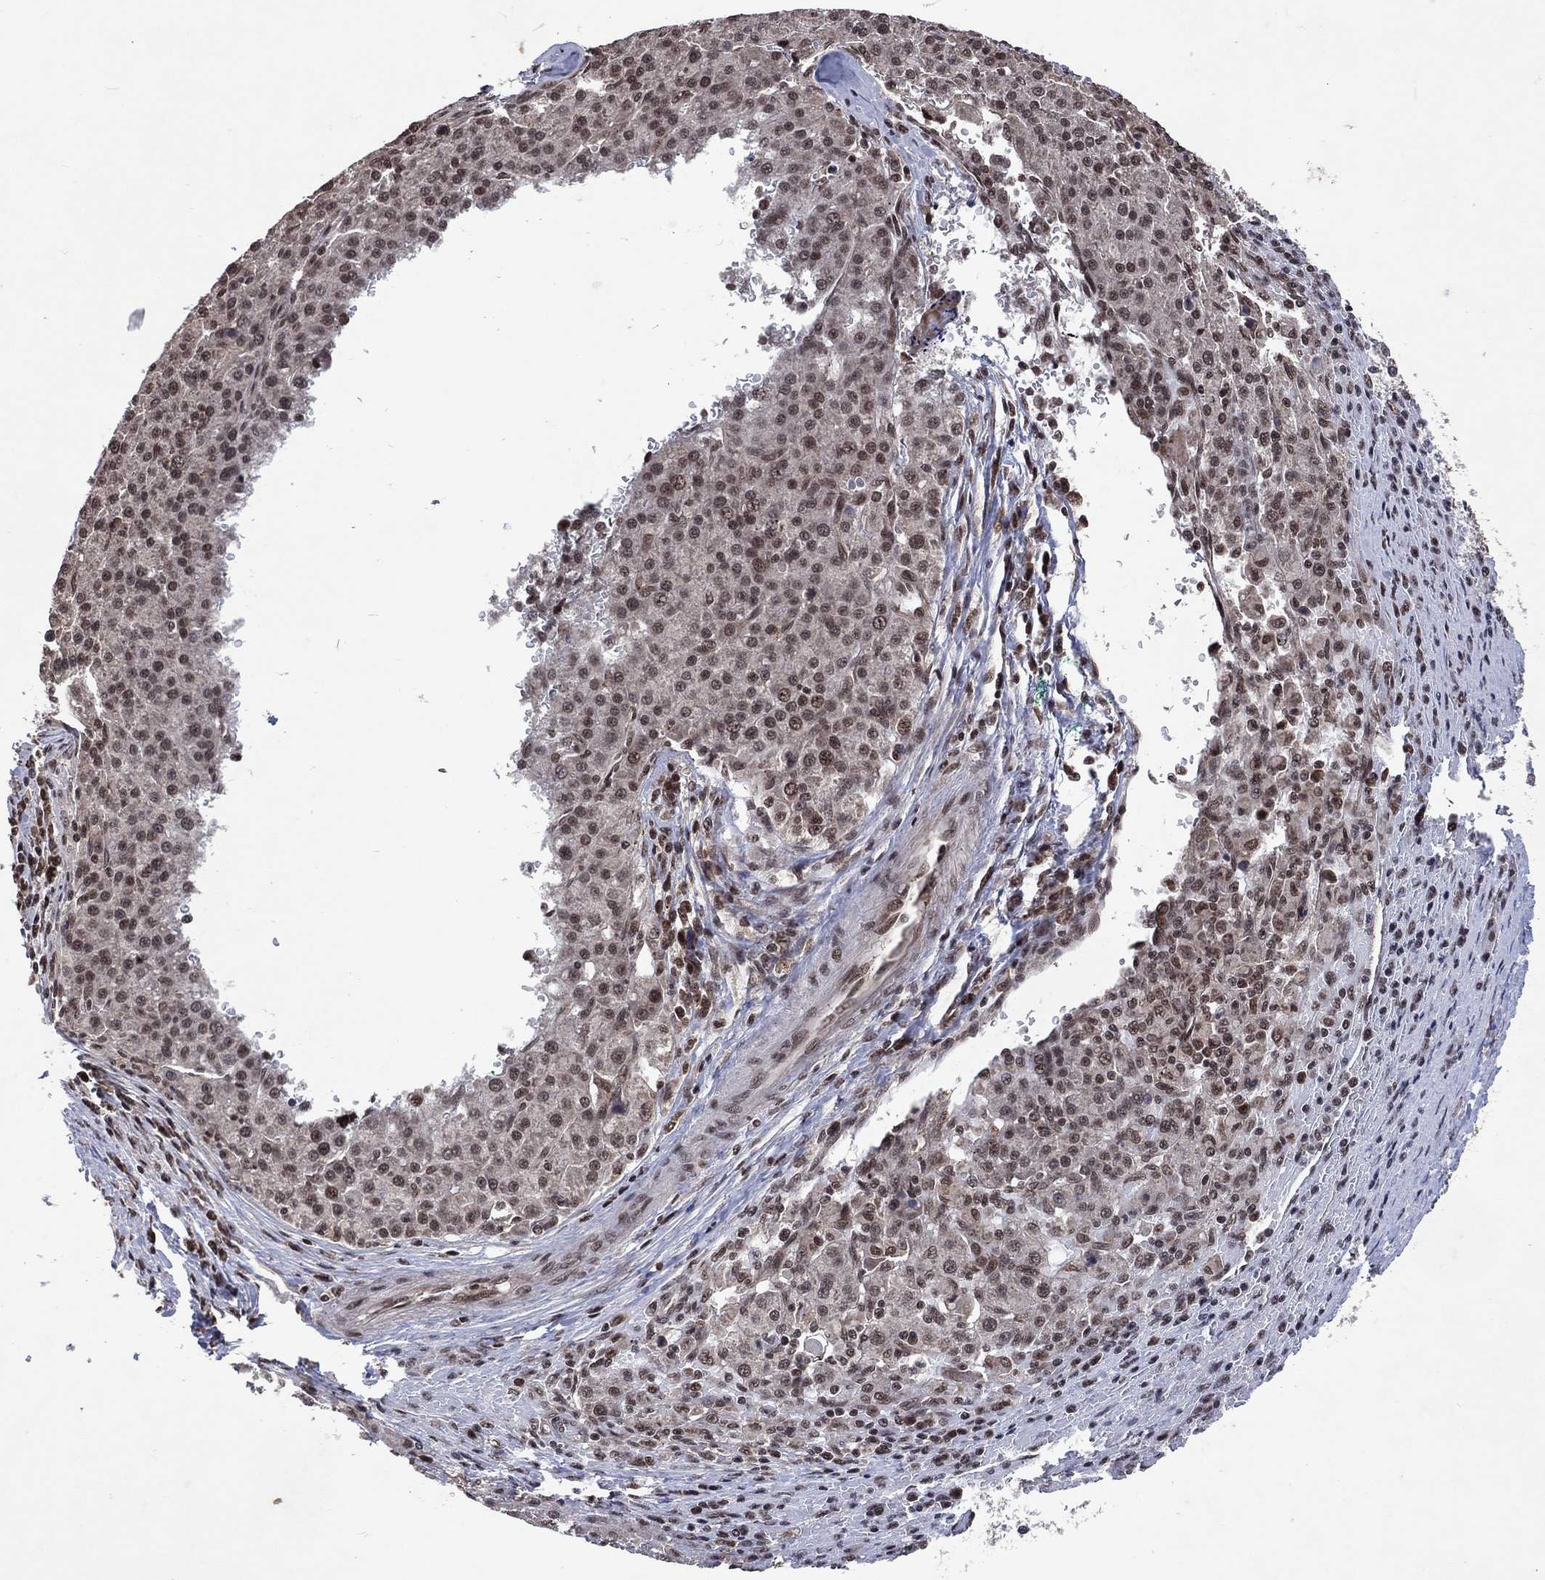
{"staining": {"intensity": "moderate", "quantity": "<25%", "location": "nuclear"}, "tissue": "liver cancer", "cell_type": "Tumor cells", "image_type": "cancer", "snomed": [{"axis": "morphology", "description": "Carcinoma, Hepatocellular, NOS"}, {"axis": "topography", "description": "Liver"}], "caption": "DAB immunohistochemical staining of human liver cancer exhibits moderate nuclear protein positivity in approximately <25% of tumor cells. The protein is stained brown, and the nuclei are stained in blue (DAB IHC with brightfield microscopy, high magnification).", "gene": "DMAP1", "patient": {"sex": "female", "age": 58}}